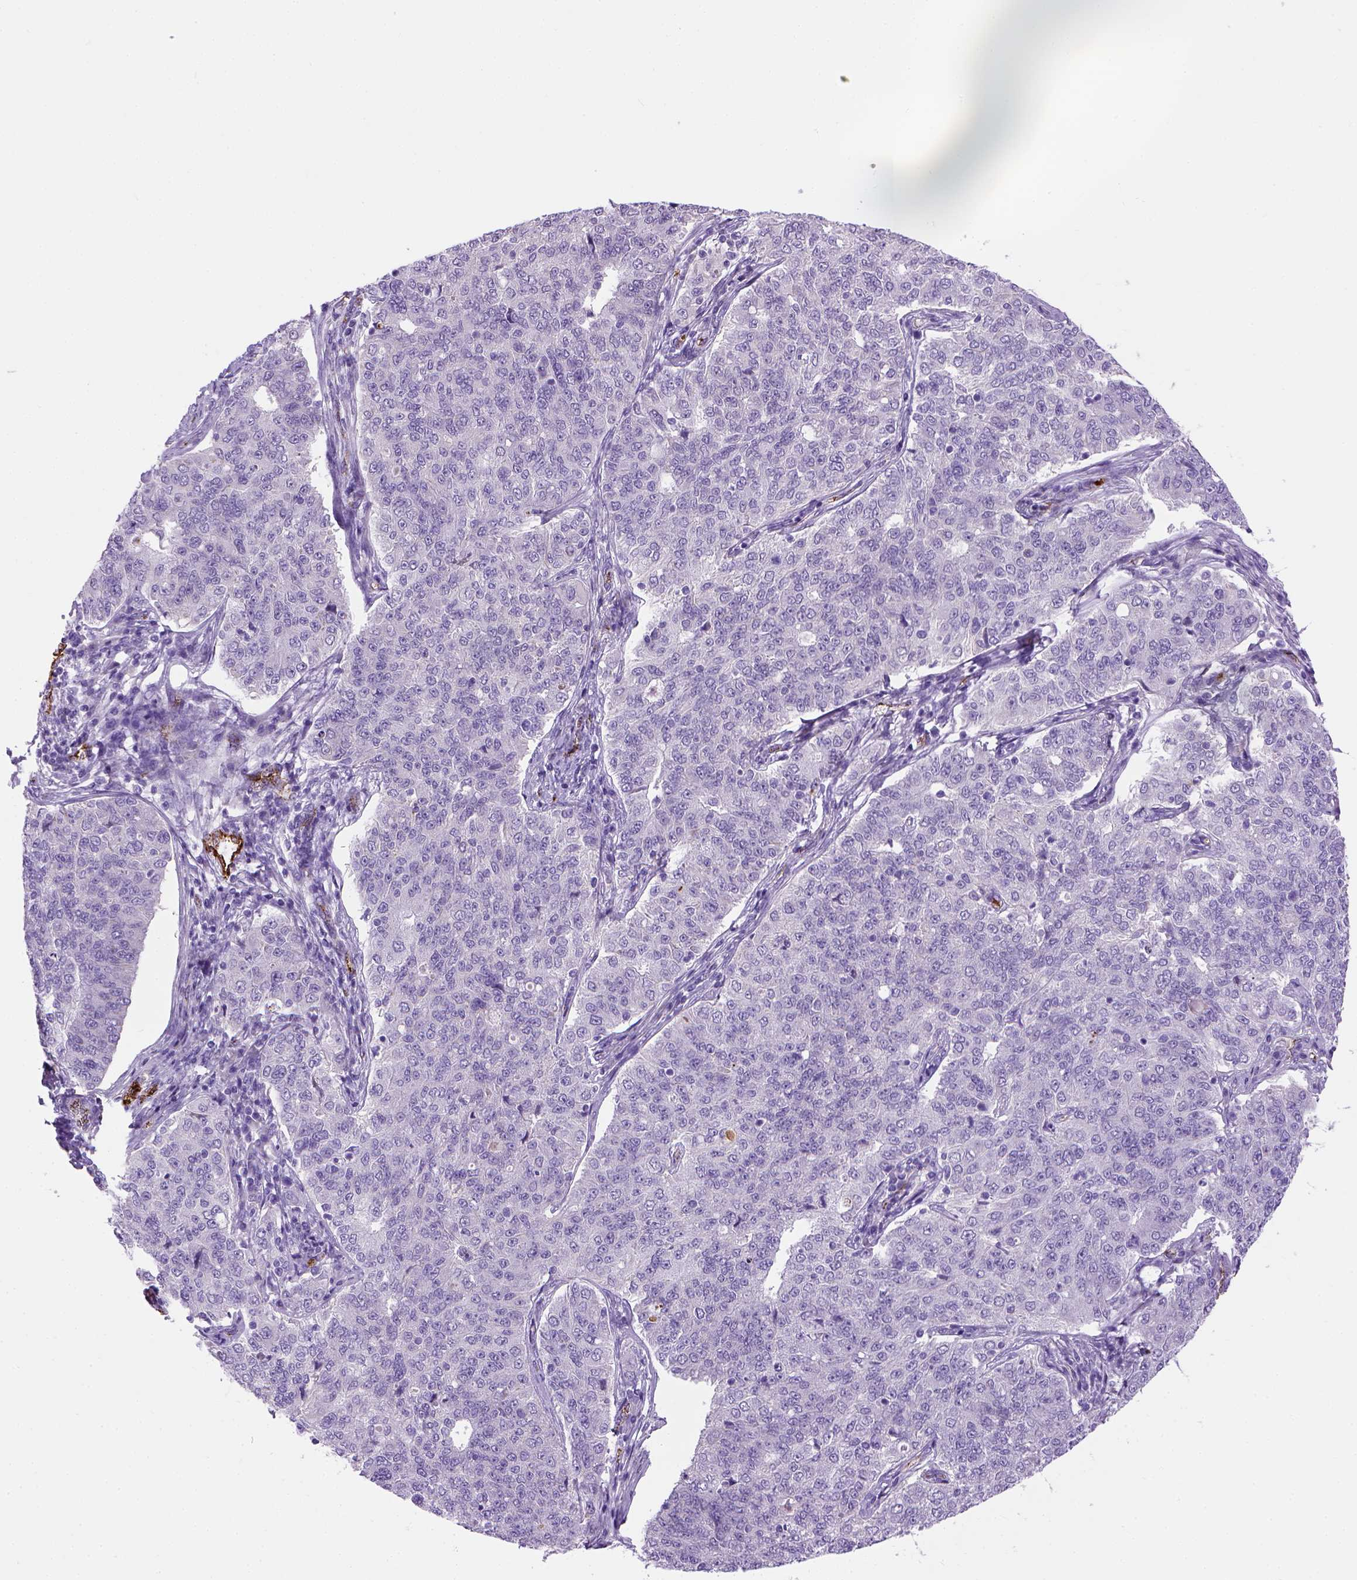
{"staining": {"intensity": "negative", "quantity": "none", "location": "none"}, "tissue": "endometrial cancer", "cell_type": "Tumor cells", "image_type": "cancer", "snomed": [{"axis": "morphology", "description": "Adenocarcinoma, NOS"}, {"axis": "topography", "description": "Endometrium"}], "caption": "Immunohistochemistry (IHC) photomicrograph of neoplastic tissue: human endometrial adenocarcinoma stained with DAB (3,3'-diaminobenzidine) shows no significant protein expression in tumor cells.", "gene": "VWF", "patient": {"sex": "female", "age": 43}}